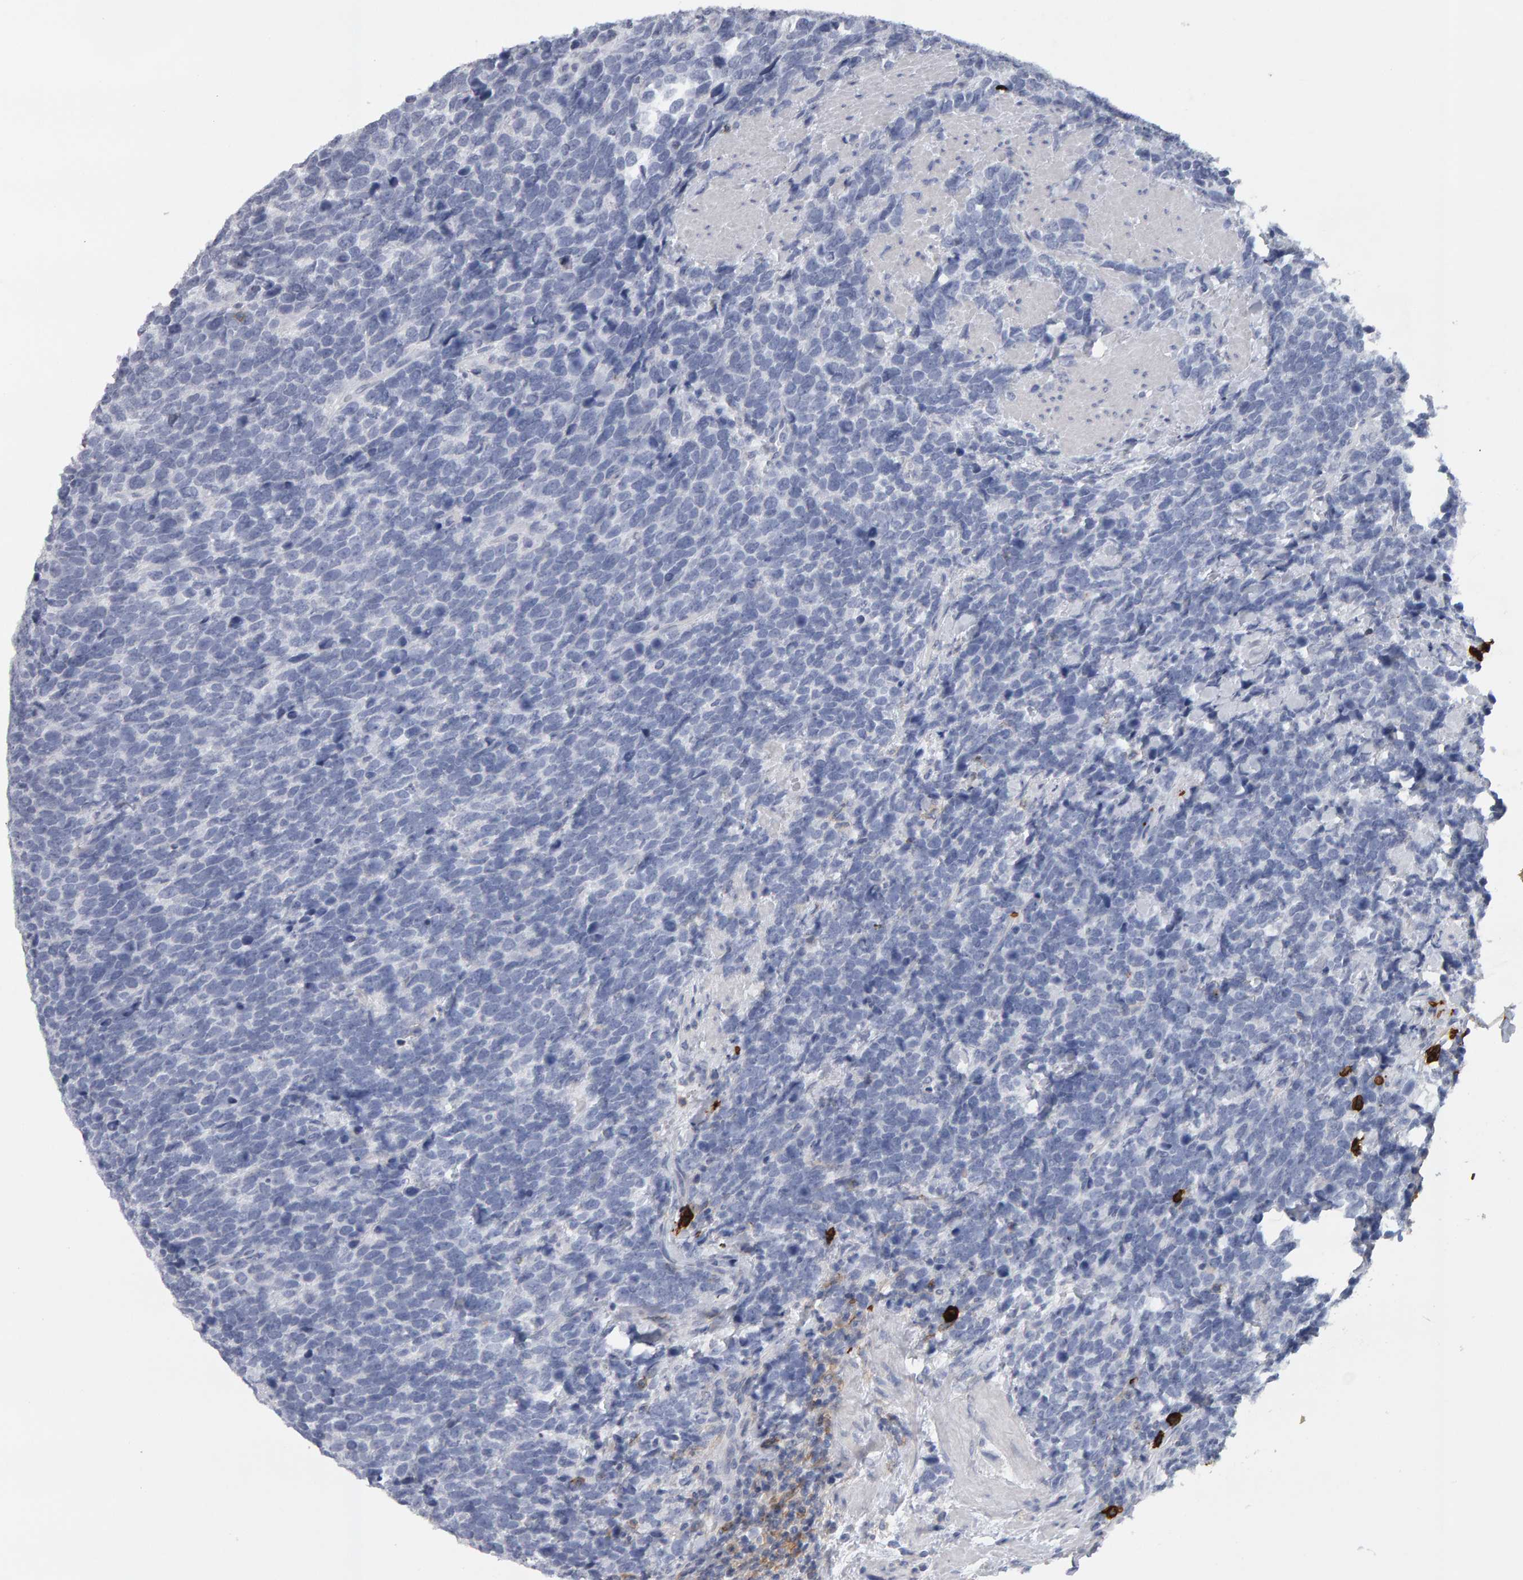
{"staining": {"intensity": "negative", "quantity": "none", "location": "none"}, "tissue": "urothelial cancer", "cell_type": "Tumor cells", "image_type": "cancer", "snomed": [{"axis": "morphology", "description": "Urothelial carcinoma, High grade"}, {"axis": "topography", "description": "Urinary bladder"}], "caption": "Tumor cells show no significant positivity in high-grade urothelial carcinoma.", "gene": "CD38", "patient": {"sex": "female", "age": 82}}